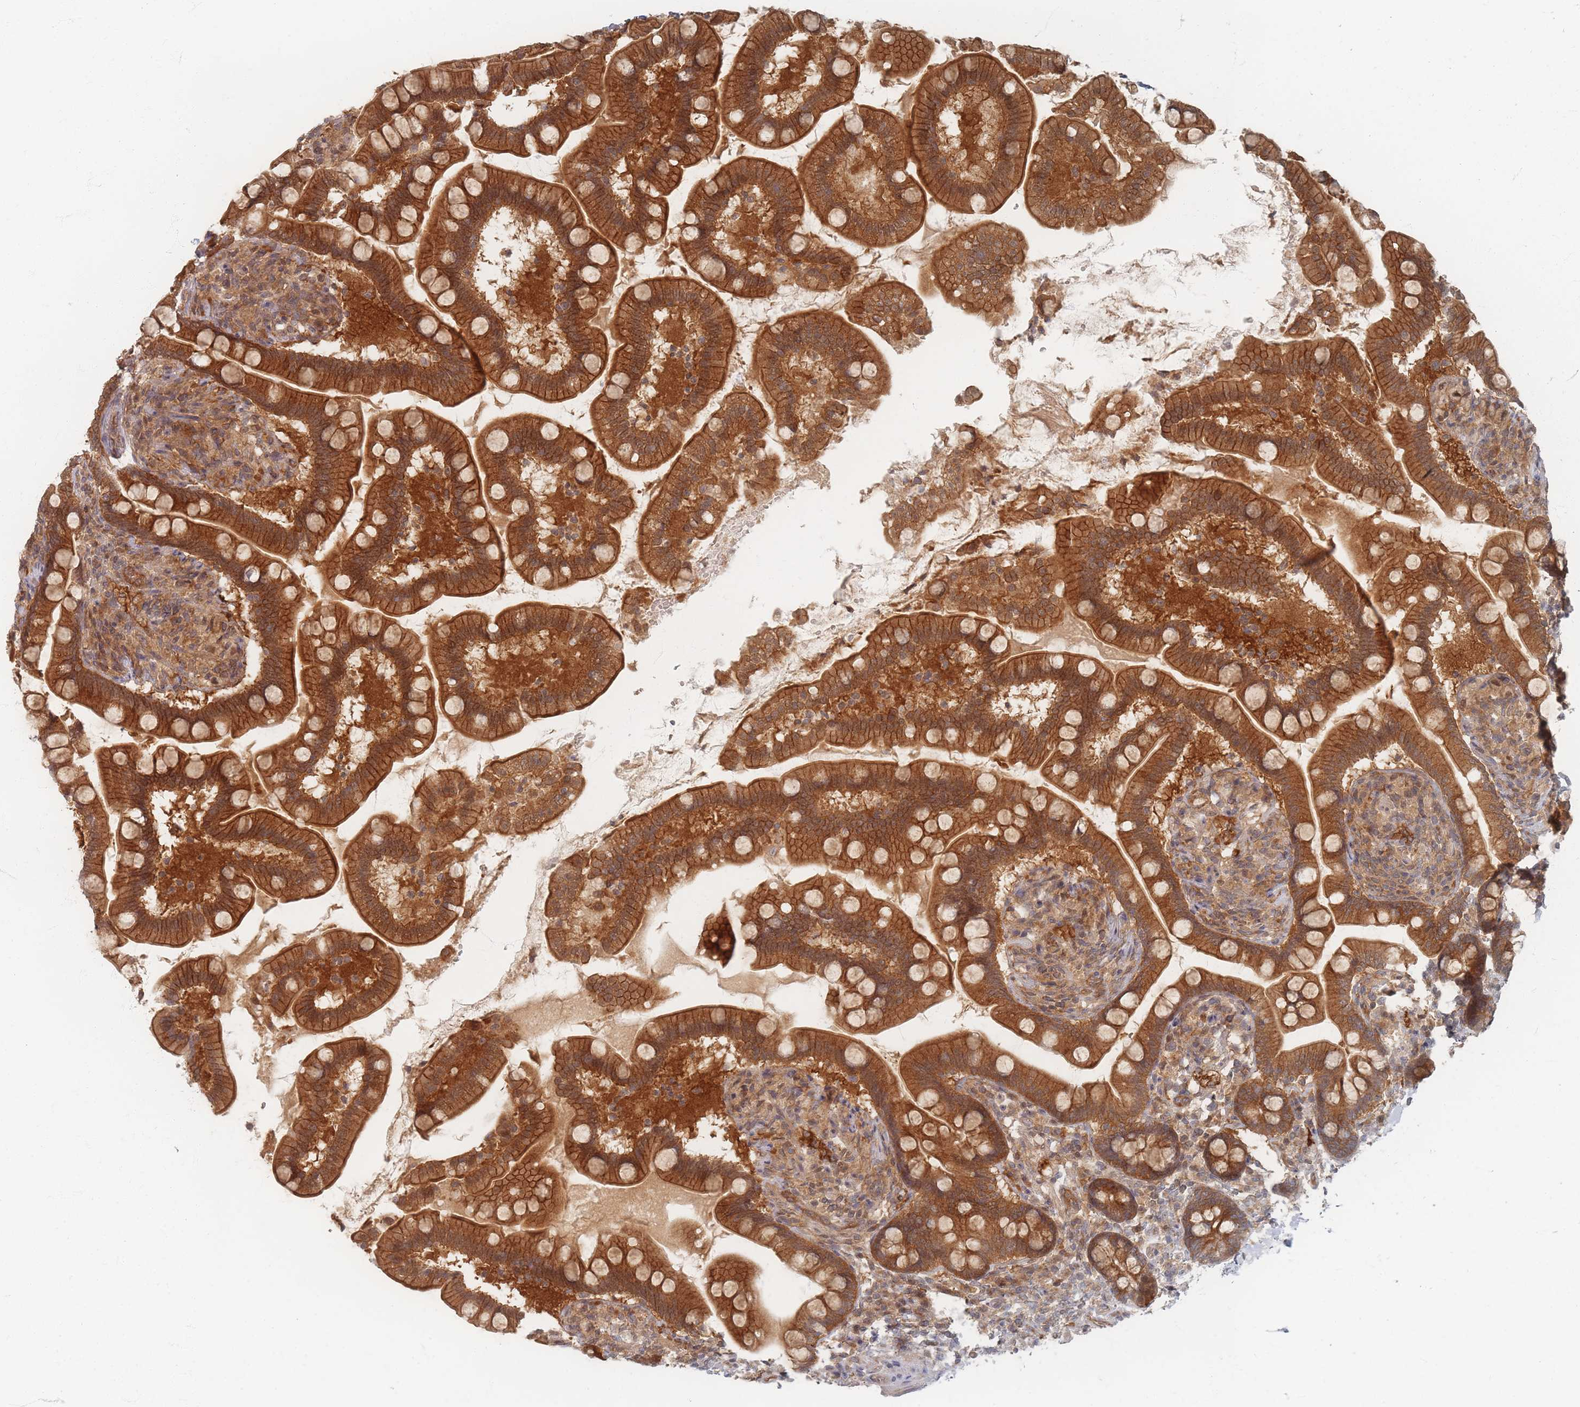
{"staining": {"intensity": "strong", "quantity": ">75%", "location": "cytoplasmic/membranous"}, "tissue": "small intestine", "cell_type": "Glandular cells", "image_type": "normal", "snomed": [{"axis": "morphology", "description": "Normal tissue, NOS"}, {"axis": "topography", "description": "Small intestine"}], "caption": "Brown immunohistochemical staining in unremarkable human small intestine exhibits strong cytoplasmic/membranous positivity in approximately >75% of glandular cells. The staining was performed using DAB (3,3'-diaminobenzidine) to visualize the protein expression in brown, while the nuclei were stained in blue with hematoxylin (Magnification: 20x).", "gene": "PSMD9", "patient": {"sex": "female", "age": 64}}